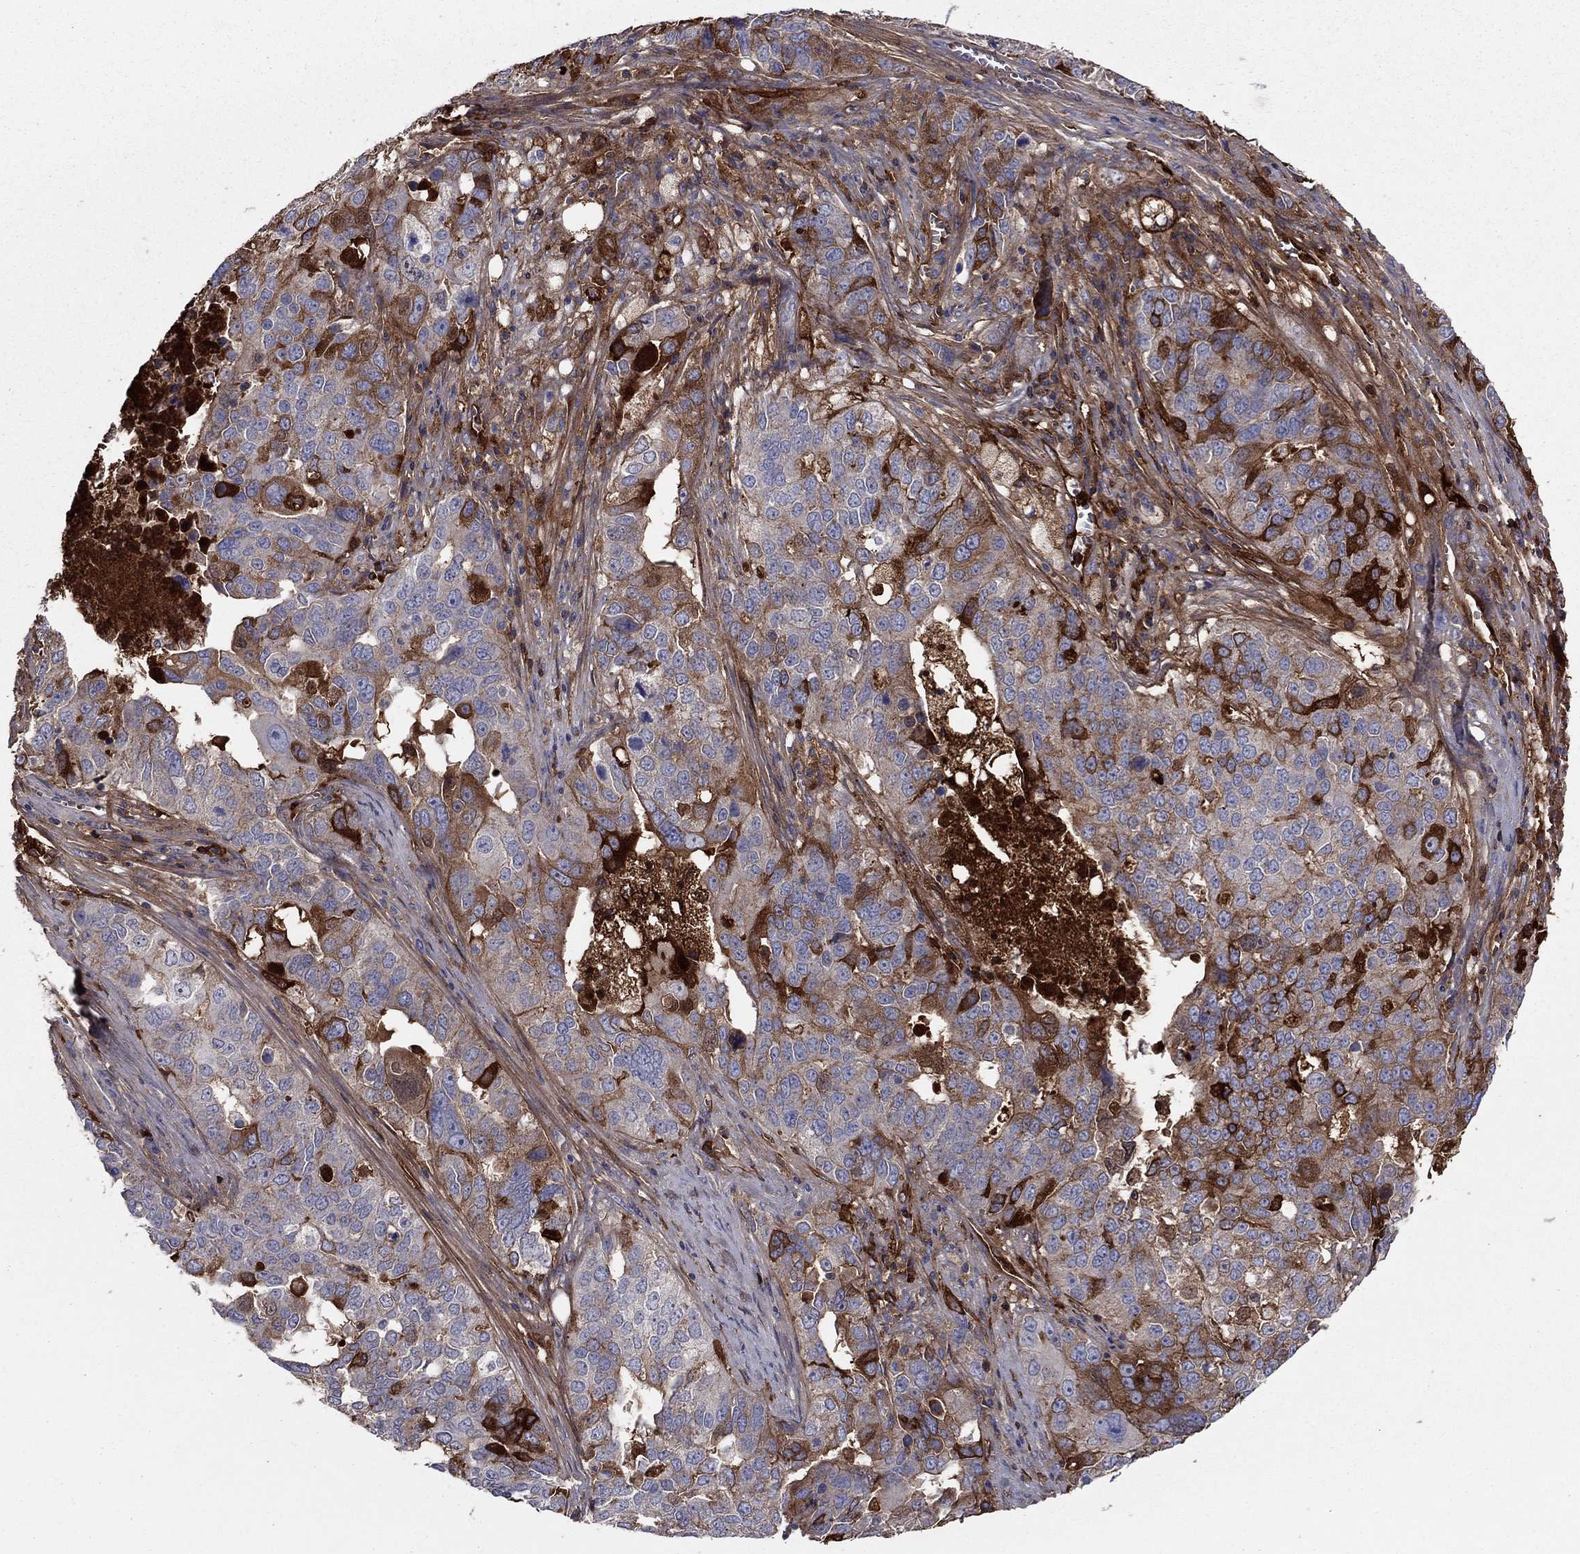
{"staining": {"intensity": "strong", "quantity": "<25%", "location": "cytoplasmic/membranous"}, "tissue": "ovarian cancer", "cell_type": "Tumor cells", "image_type": "cancer", "snomed": [{"axis": "morphology", "description": "Carcinoma, endometroid"}, {"axis": "topography", "description": "Soft tissue"}, {"axis": "topography", "description": "Ovary"}], "caption": "IHC (DAB (3,3'-diaminobenzidine)) staining of human endometroid carcinoma (ovarian) reveals strong cytoplasmic/membranous protein staining in about <25% of tumor cells.", "gene": "HPX", "patient": {"sex": "female", "age": 52}}